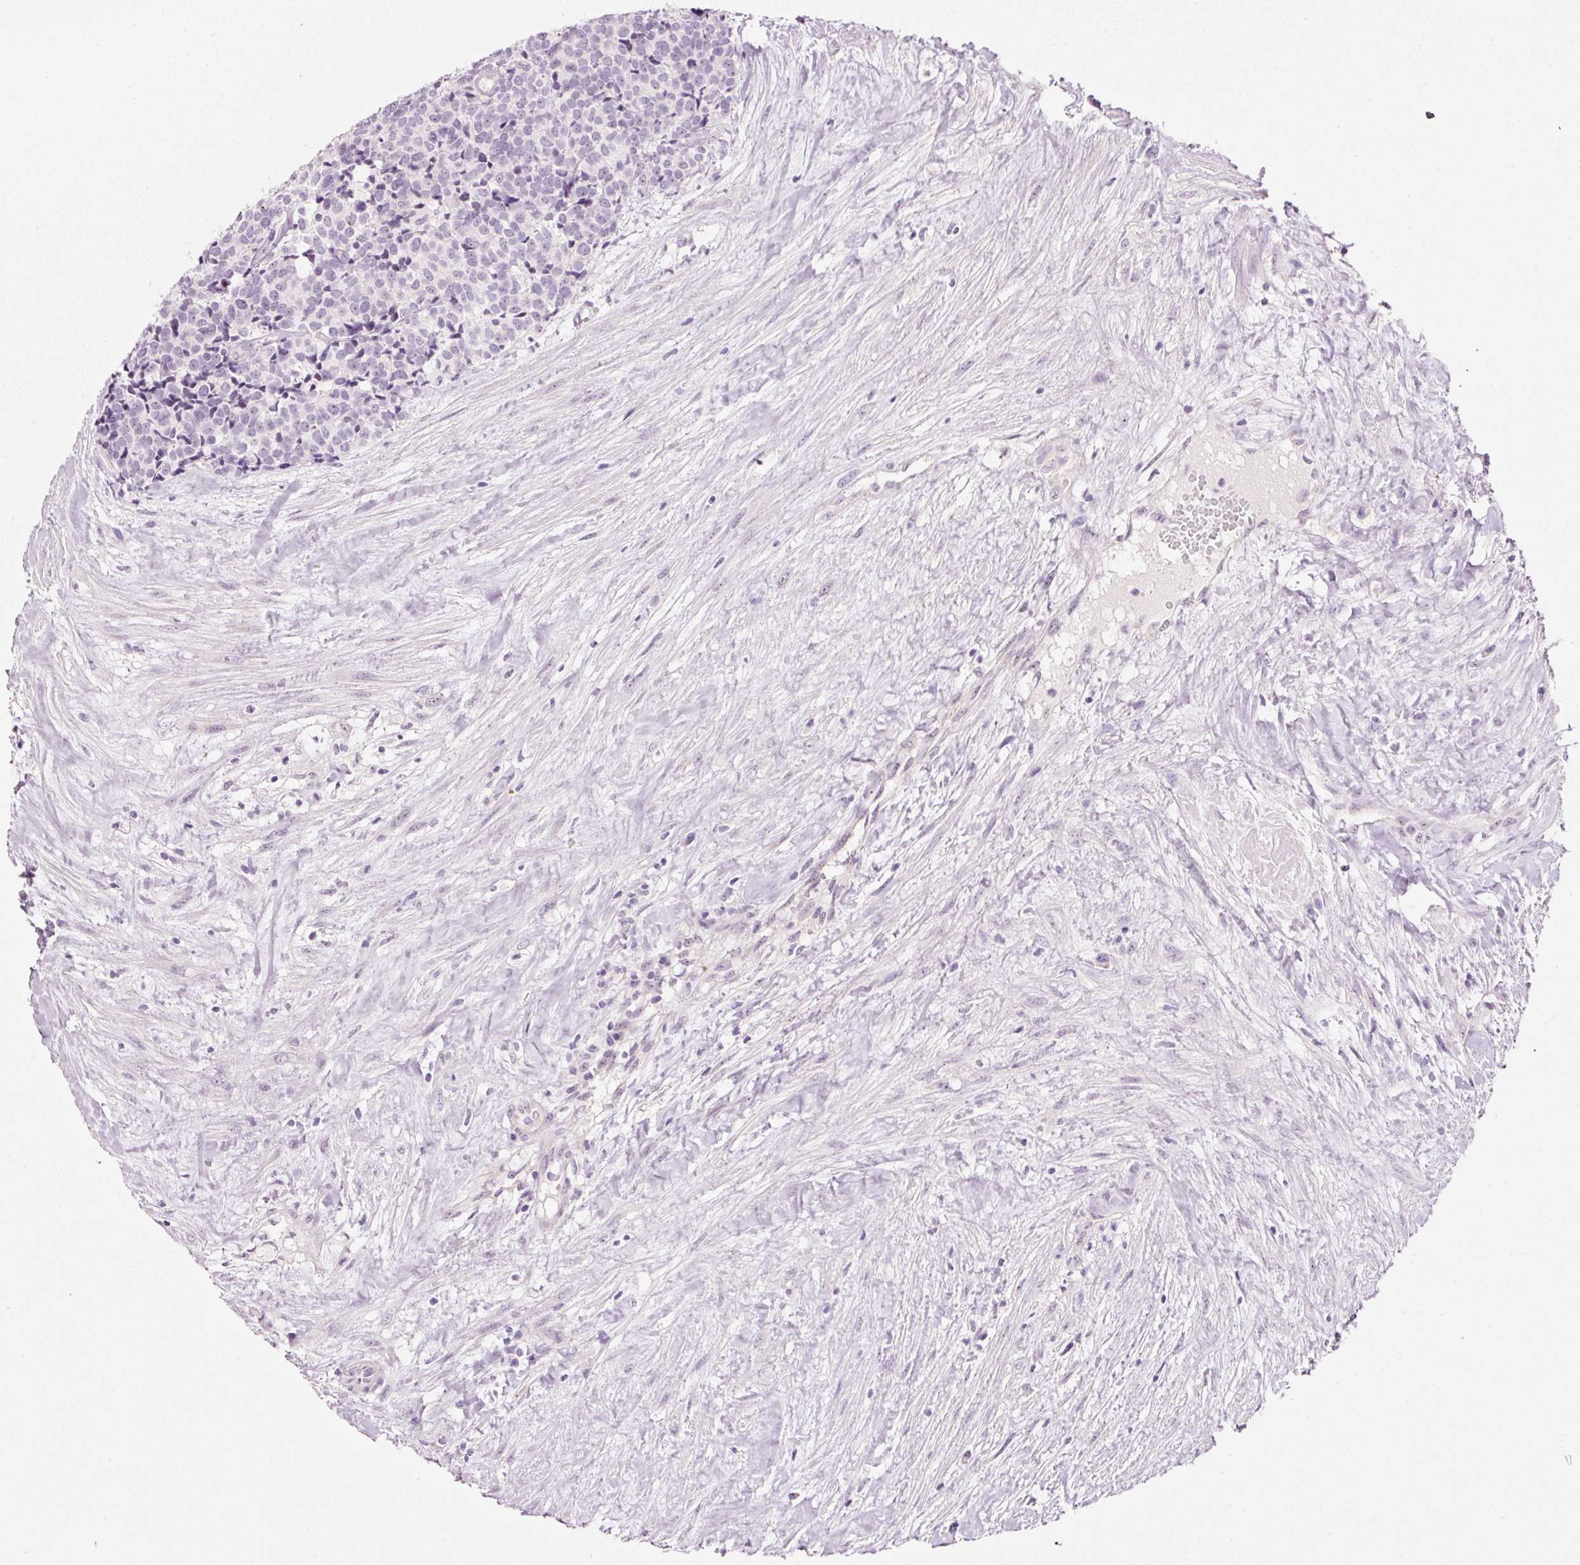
{"staining": {"intensity": "negative", "quantity": "none", "location": "none"}, "tissue": "carcinoid", "cell_type": "Tumor cells", "image_type": "cancer", "snomed": [{"axis": "morphology", "description": "Carcinoid, malignant, NOS"}, {"axis": "topography", "description": "Skin"}], "caption": "Malignant carcinoid was stained to show a protein in brown. There is no significant expression in tumor cells.", "gene": "GCG", "patient": {"sex": "female", "age": 79}}